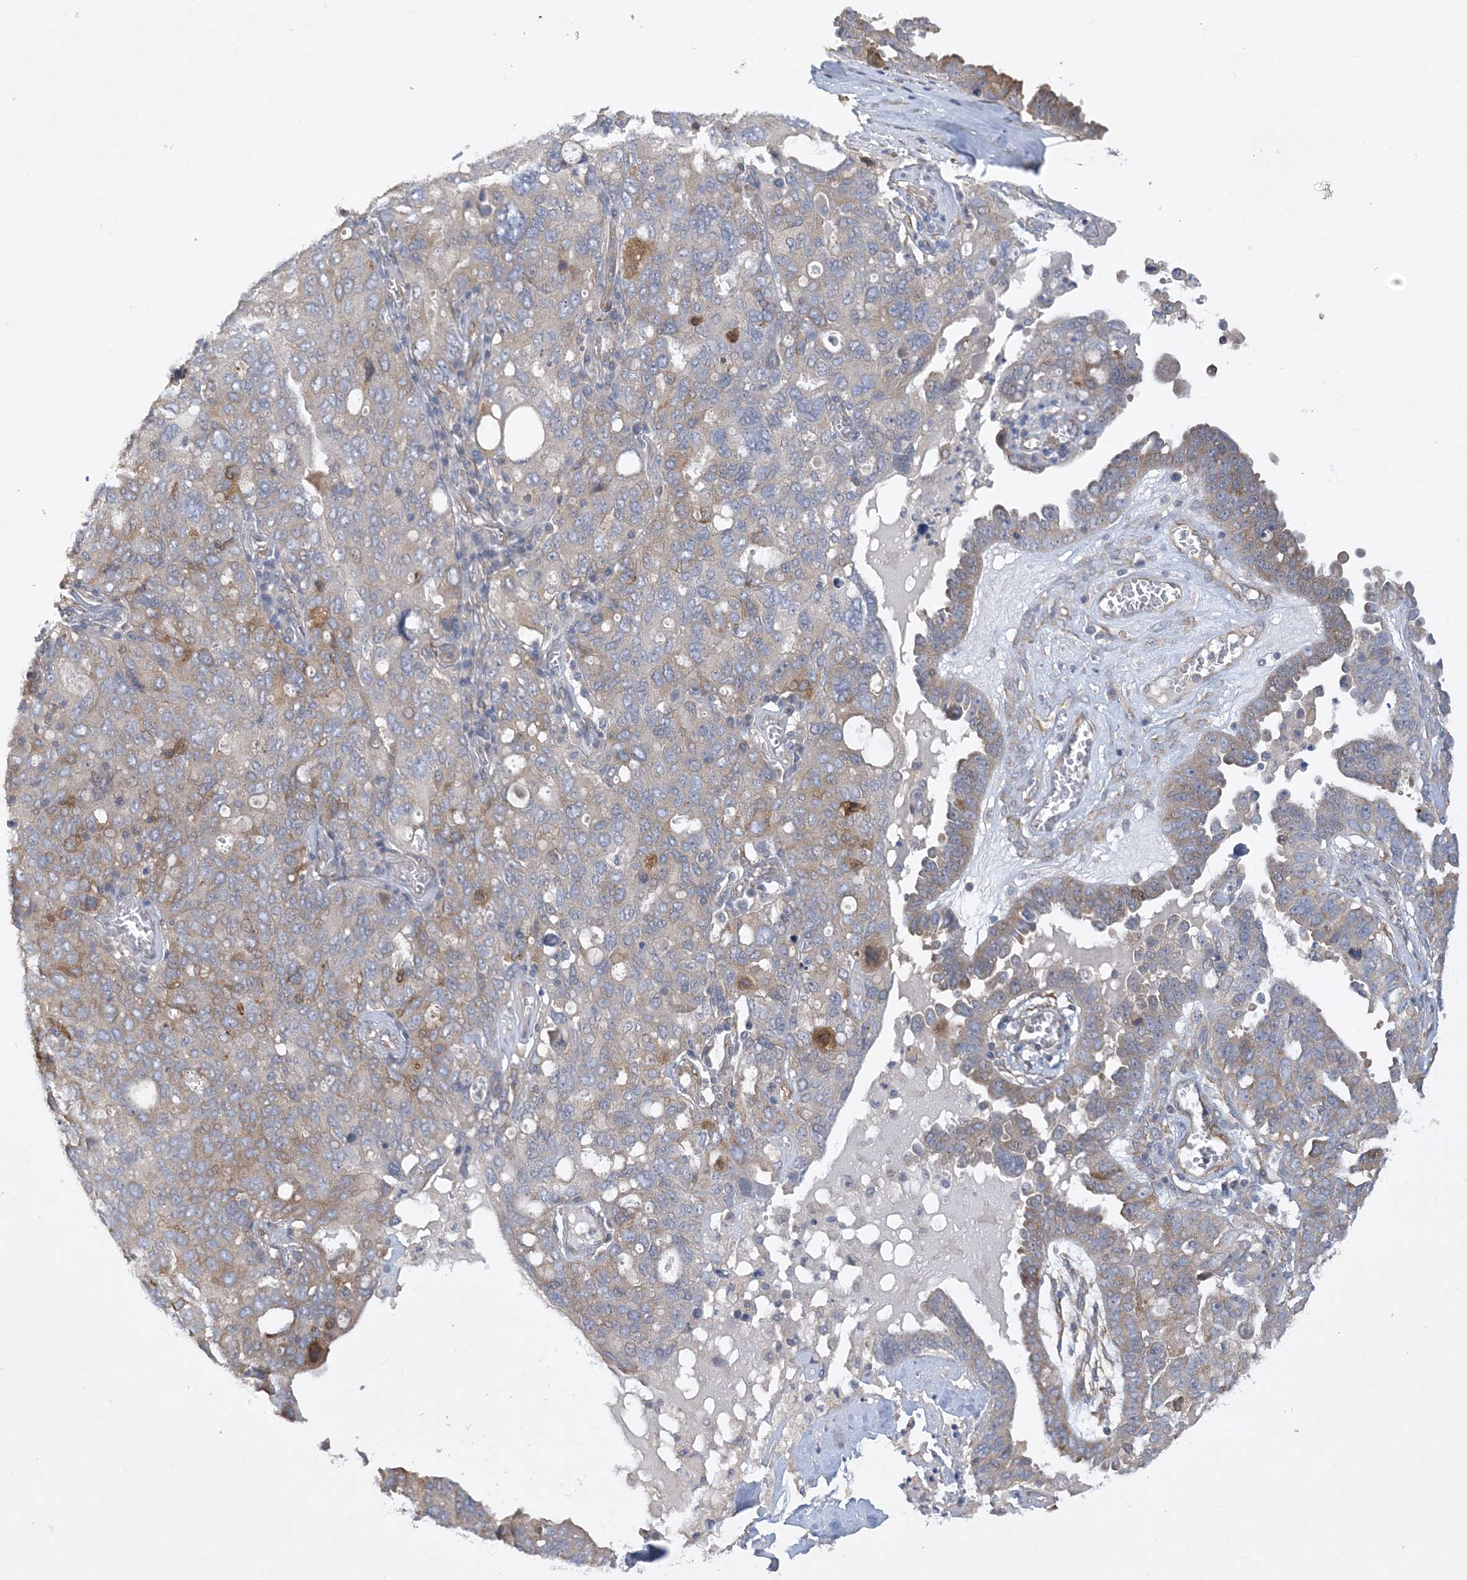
{"staining": {"intensity": "weak", "quantity": "25%-75%", "location": "cytoplasmic/membranous"}, "tissue": "ovarian cancer", "cell_type": "Tumor cells", "image_type": "cancer", "snomed": [{"axis": "morphology", "description": "Carcinoma, endometroid"}, {"axis": "topography", "description": "Ovary"}], "caption": "This image demonstrates endometroid carcinoma (ovarian) stained with IHC to label a protein in brown. The cytoplasmic/membranous of tumor cells show weak positivity for the protein. Nuclei are counter-stained blue.", "gene": "MAP4K5", "patient": {"sex": "female", "age": 62}}